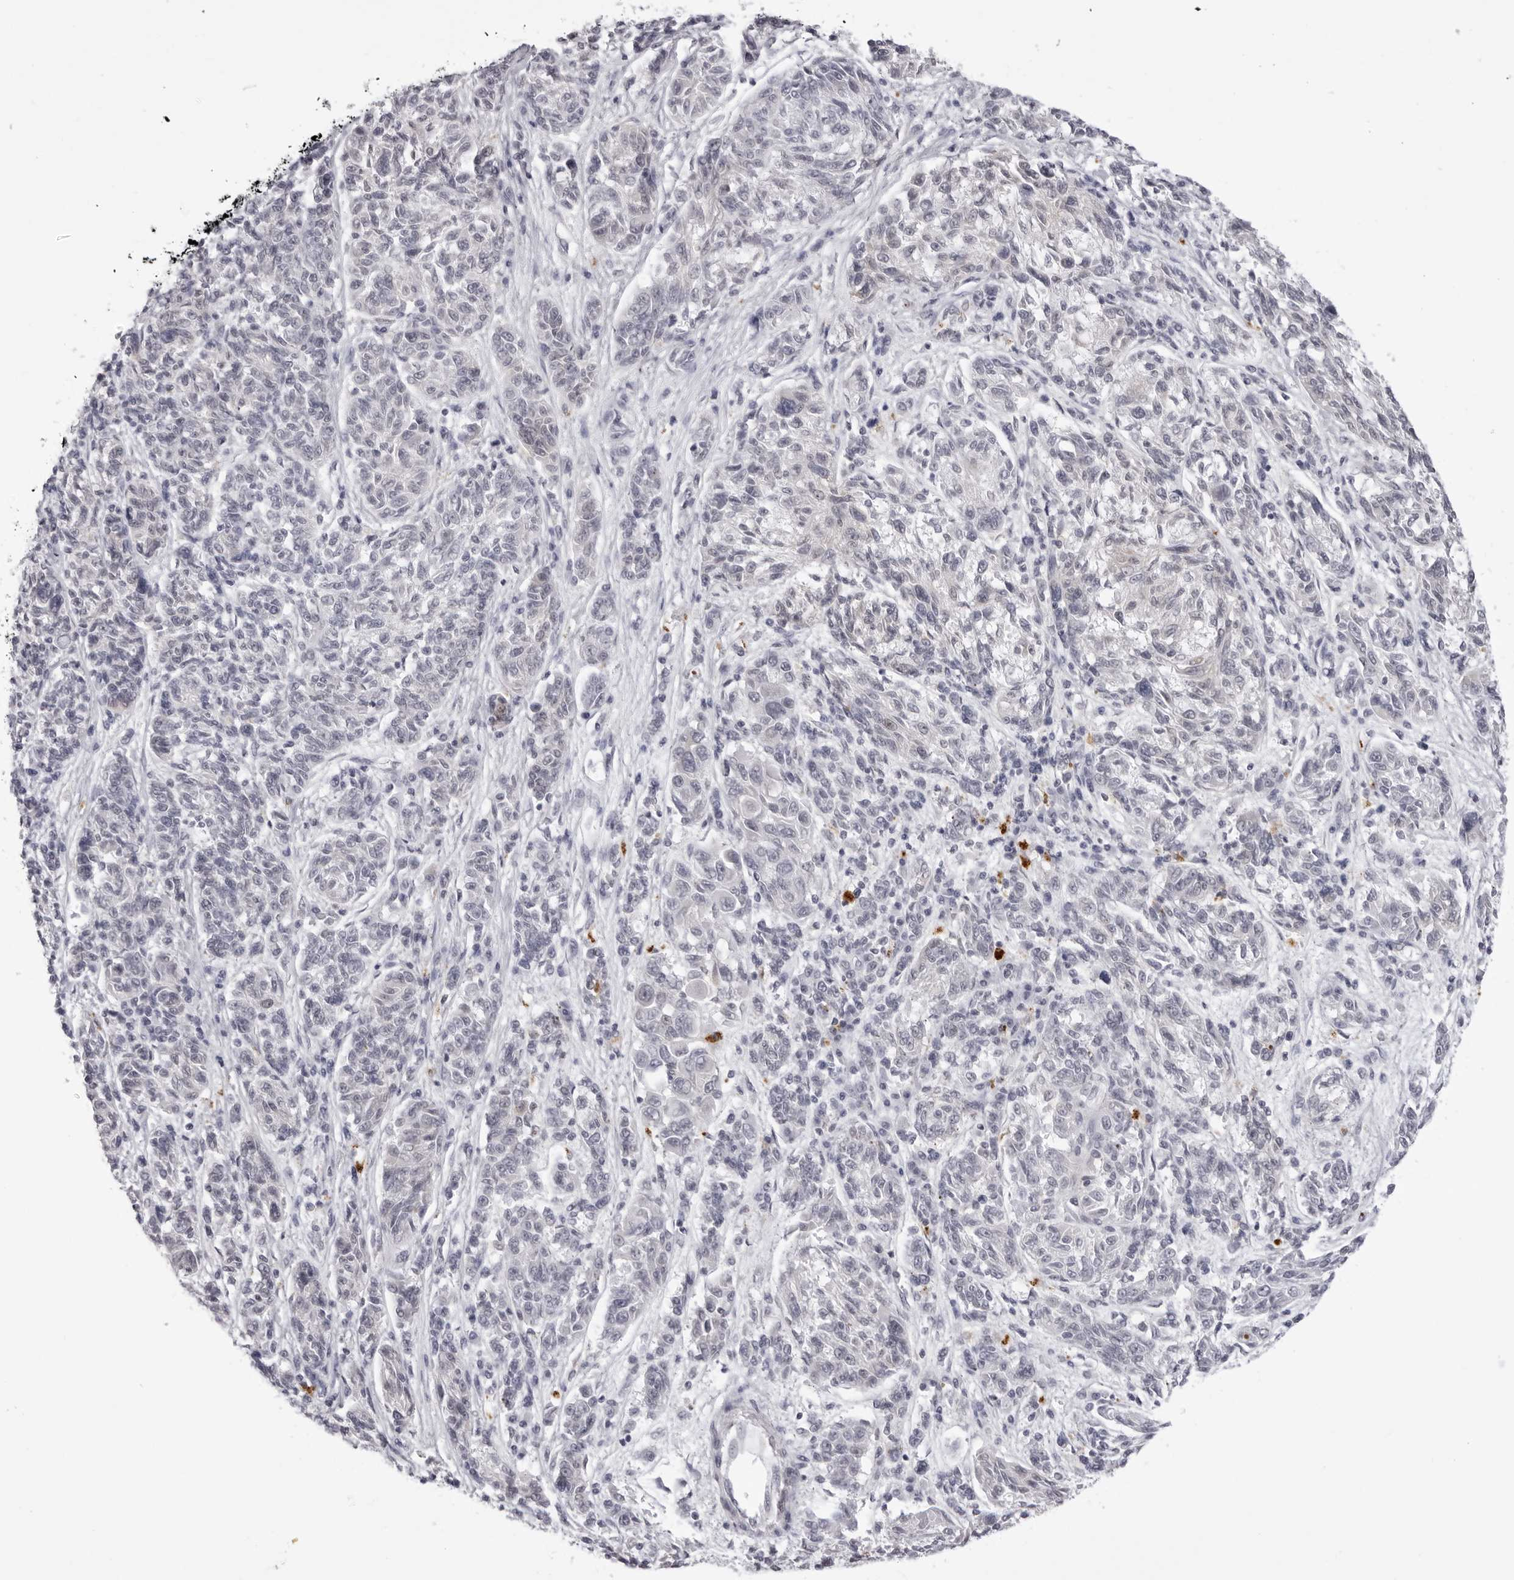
{"staining": {"intensity": "negative", "quantity": "none", "location": "none"}, "tissue": "melanoma", "cell_type": "Tumor cells", "image_type": "cancer", "snomed": [{"axis": "morphology", "description": "Malignant melanoma, NOS"}, {"axis": "topography", "description": "Skin"}], "caption": "IHC histopathology image of melanoma stained for a protein (brown), which shows no staining in tumor cells. (DAB (3,3'-diaminobenzidine) immunohistochemistry (IHC), high magnification).", "gene": "SUGCT", "patient": {"sex": "male", "age": 53}}